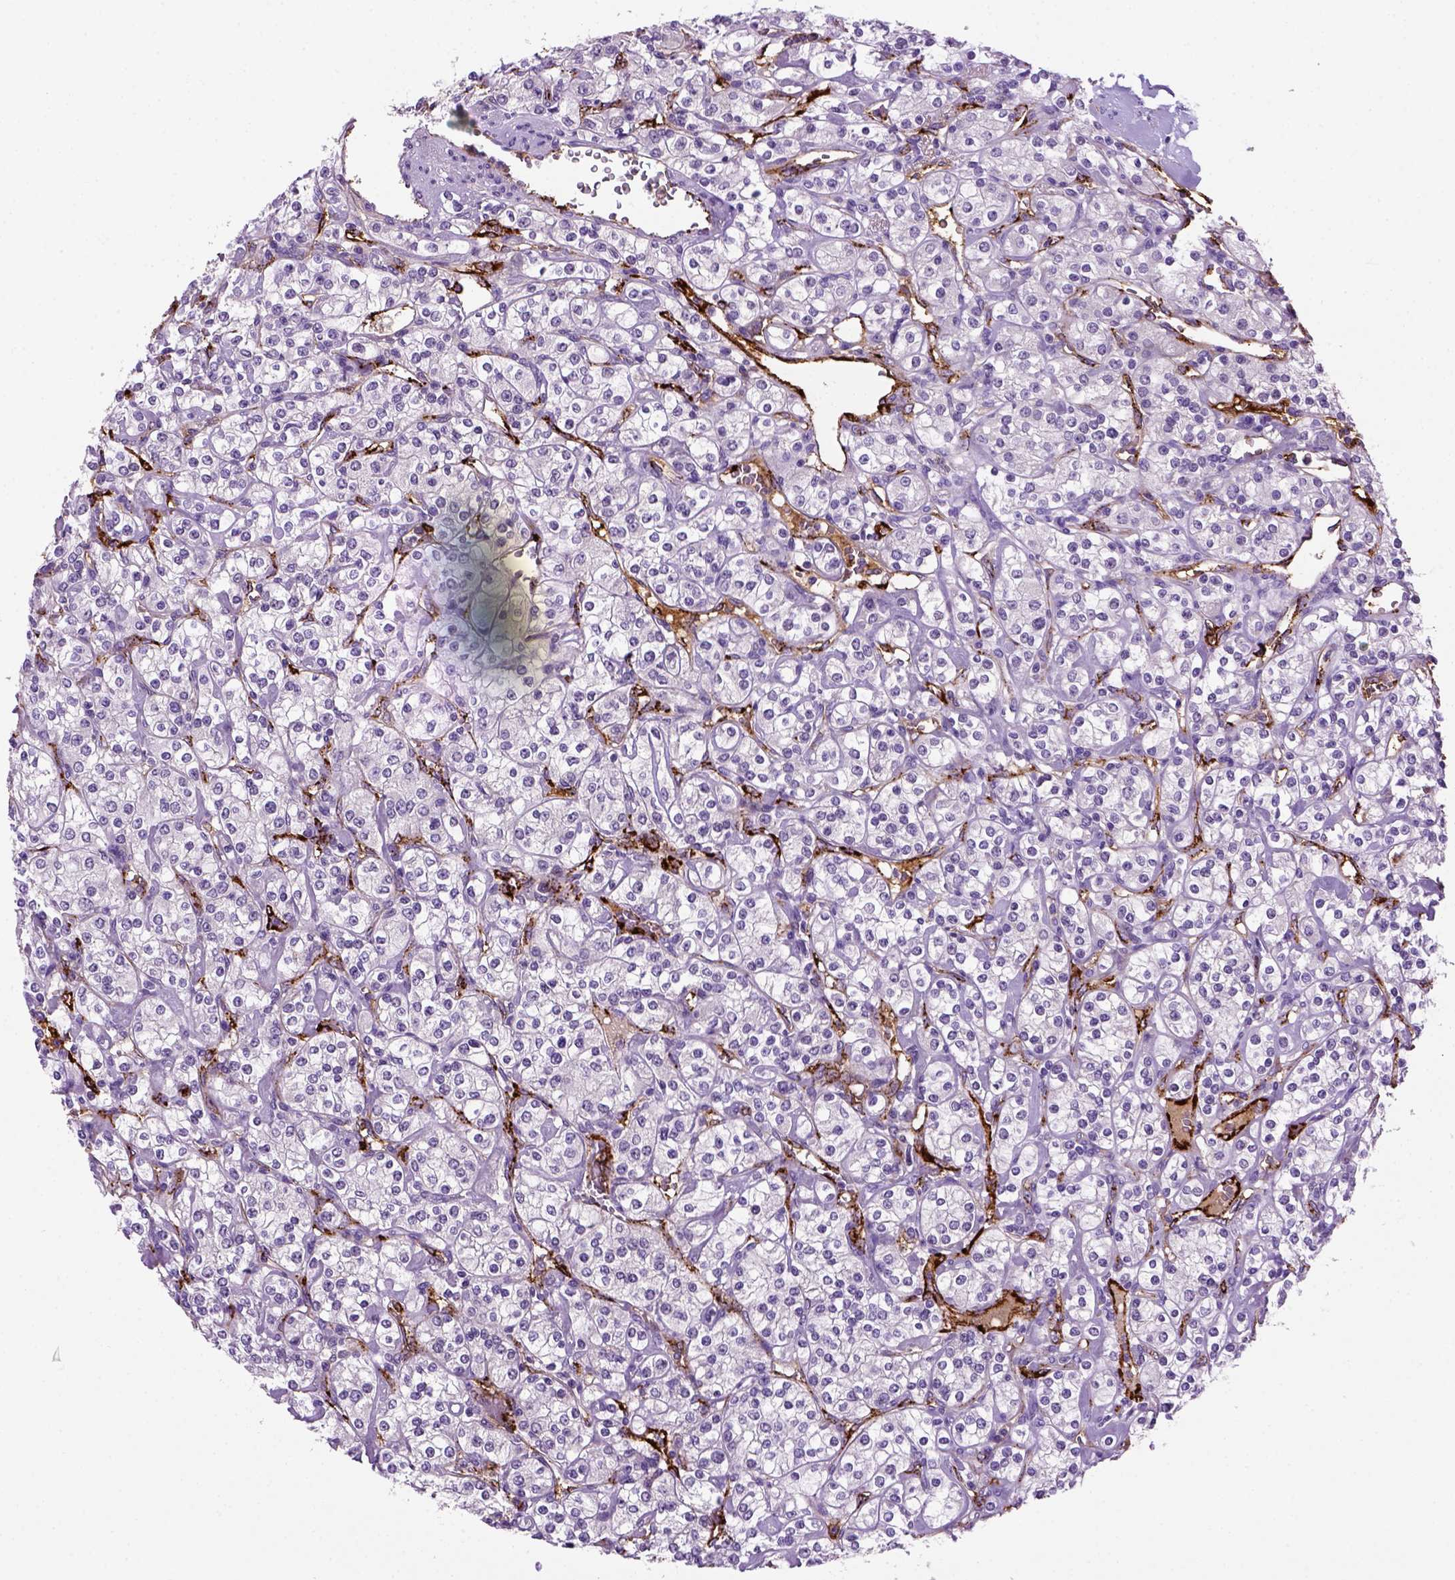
{"staining": {"intensity": "negative", "quantity": "none", "location": "none"}, "tissue": "renal cancer", "cell_type": "Tumor cells", "image_type": "cancer", "snomed": [{"axis": "morphology", "description": "Adenocarcinoma, NOS"}, {"axis": "topography", "description": "Kidney"}], "caption": "Human renal cancer (adenocarcinoma) stained for a protein using IHC displays no positivity in tumor cells.", "gene": "VWF", "patient": {"sex": "male", "age": 77}}